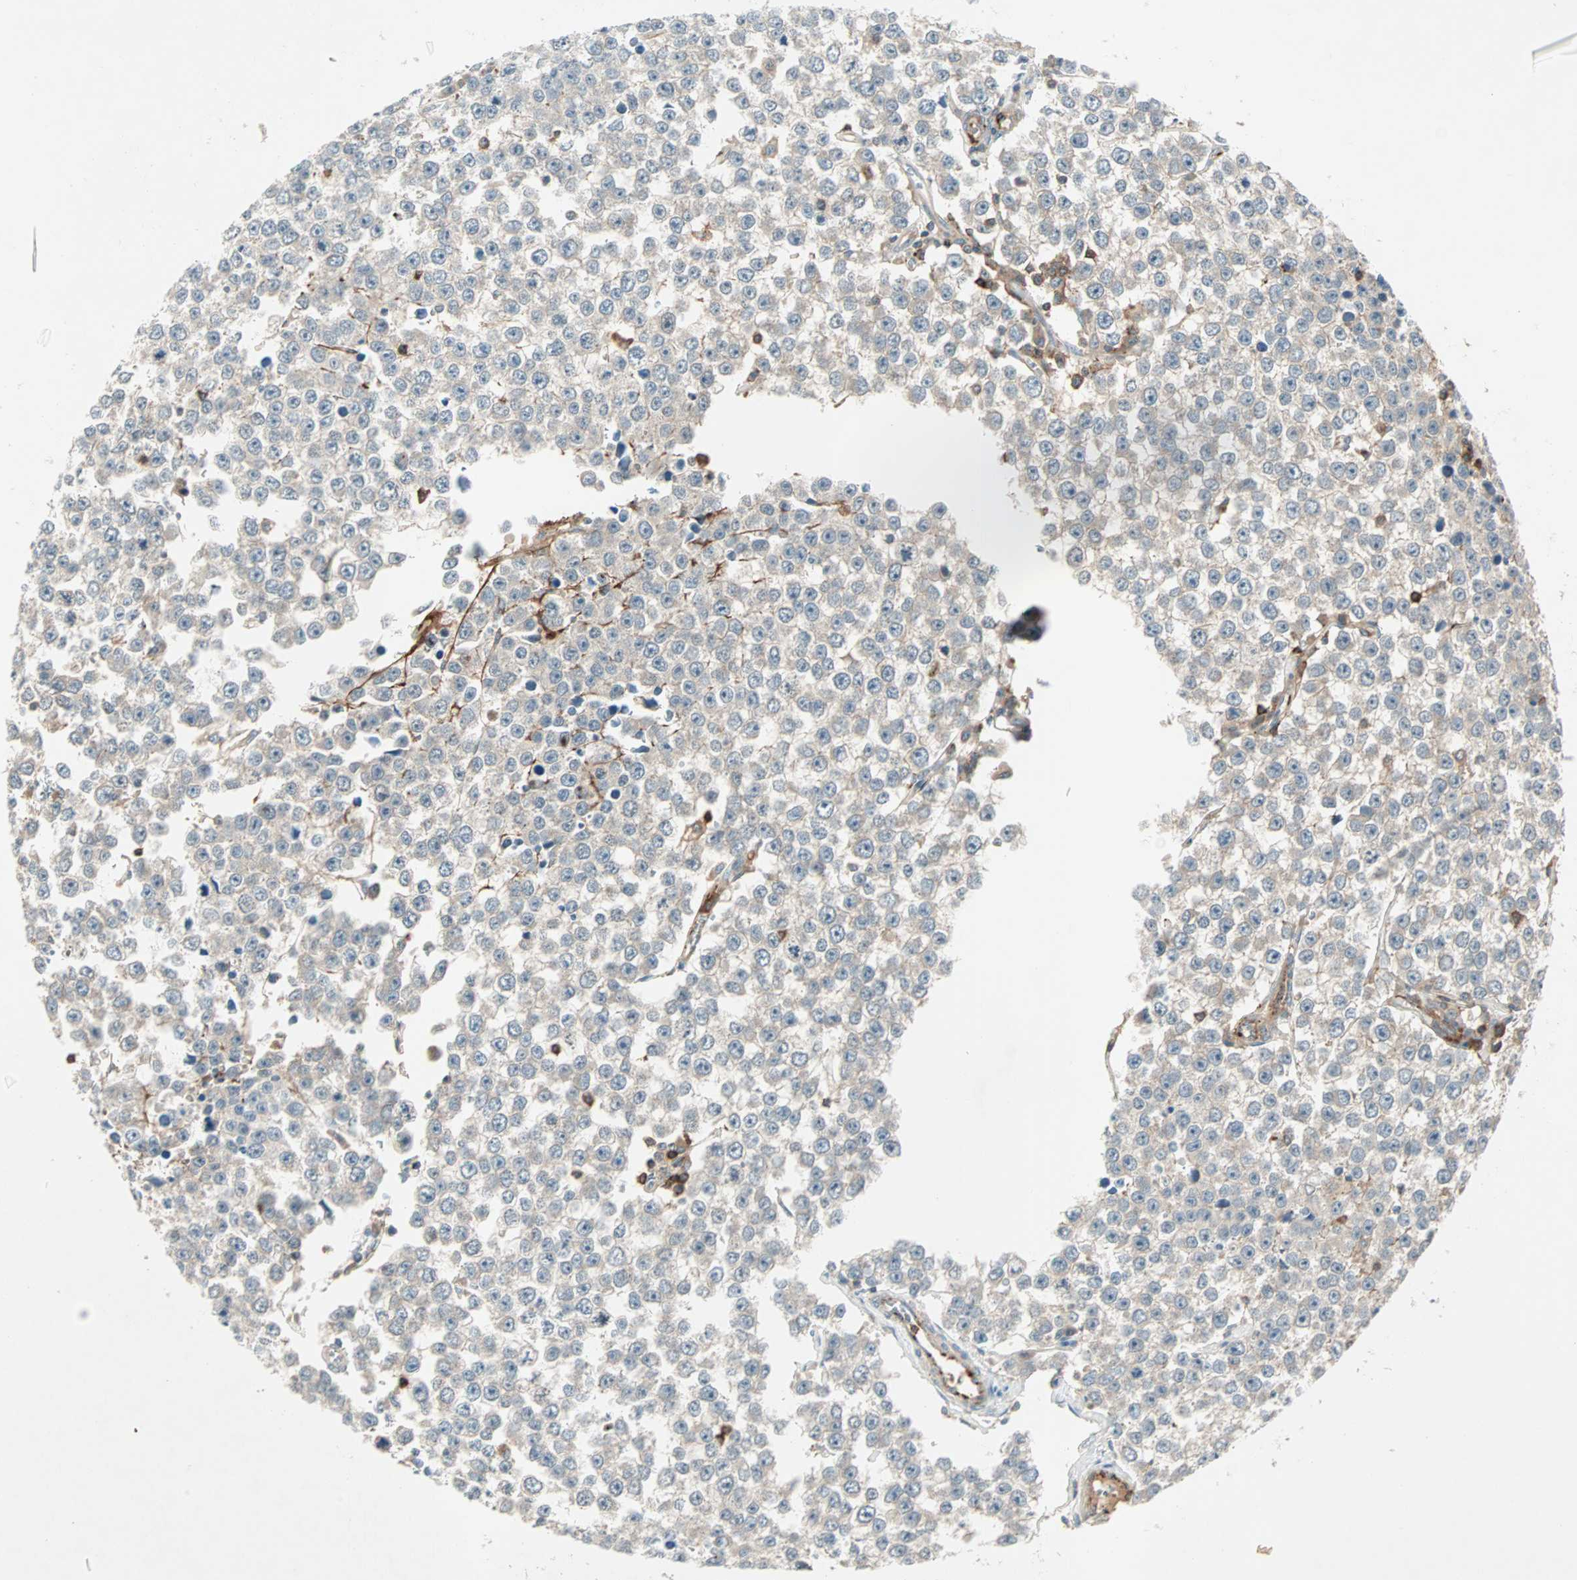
{"staining": {"intensity": "weak", "quantity": "25%-75%", "location": "cytoplasmic/membranous"}, "tissue": "testis cancer", "cell_type": "Tumor cells", "image_type": "cancer", "snomed": [{"axis": "morphology", "description": "Seminoma, NOS"}, {"axis": "morphology", "description": "Carcinoma, Embryonal, NOS"}, {"axis": "topography", "description": "Testis"}], "caption": "A micrograph of human testis seminoma stained for a protein shows weak cytoplasmic/membranous brown staining in tumor cells.", "gene": "TEC", "patient": {"sex": "male", "age": 52}}